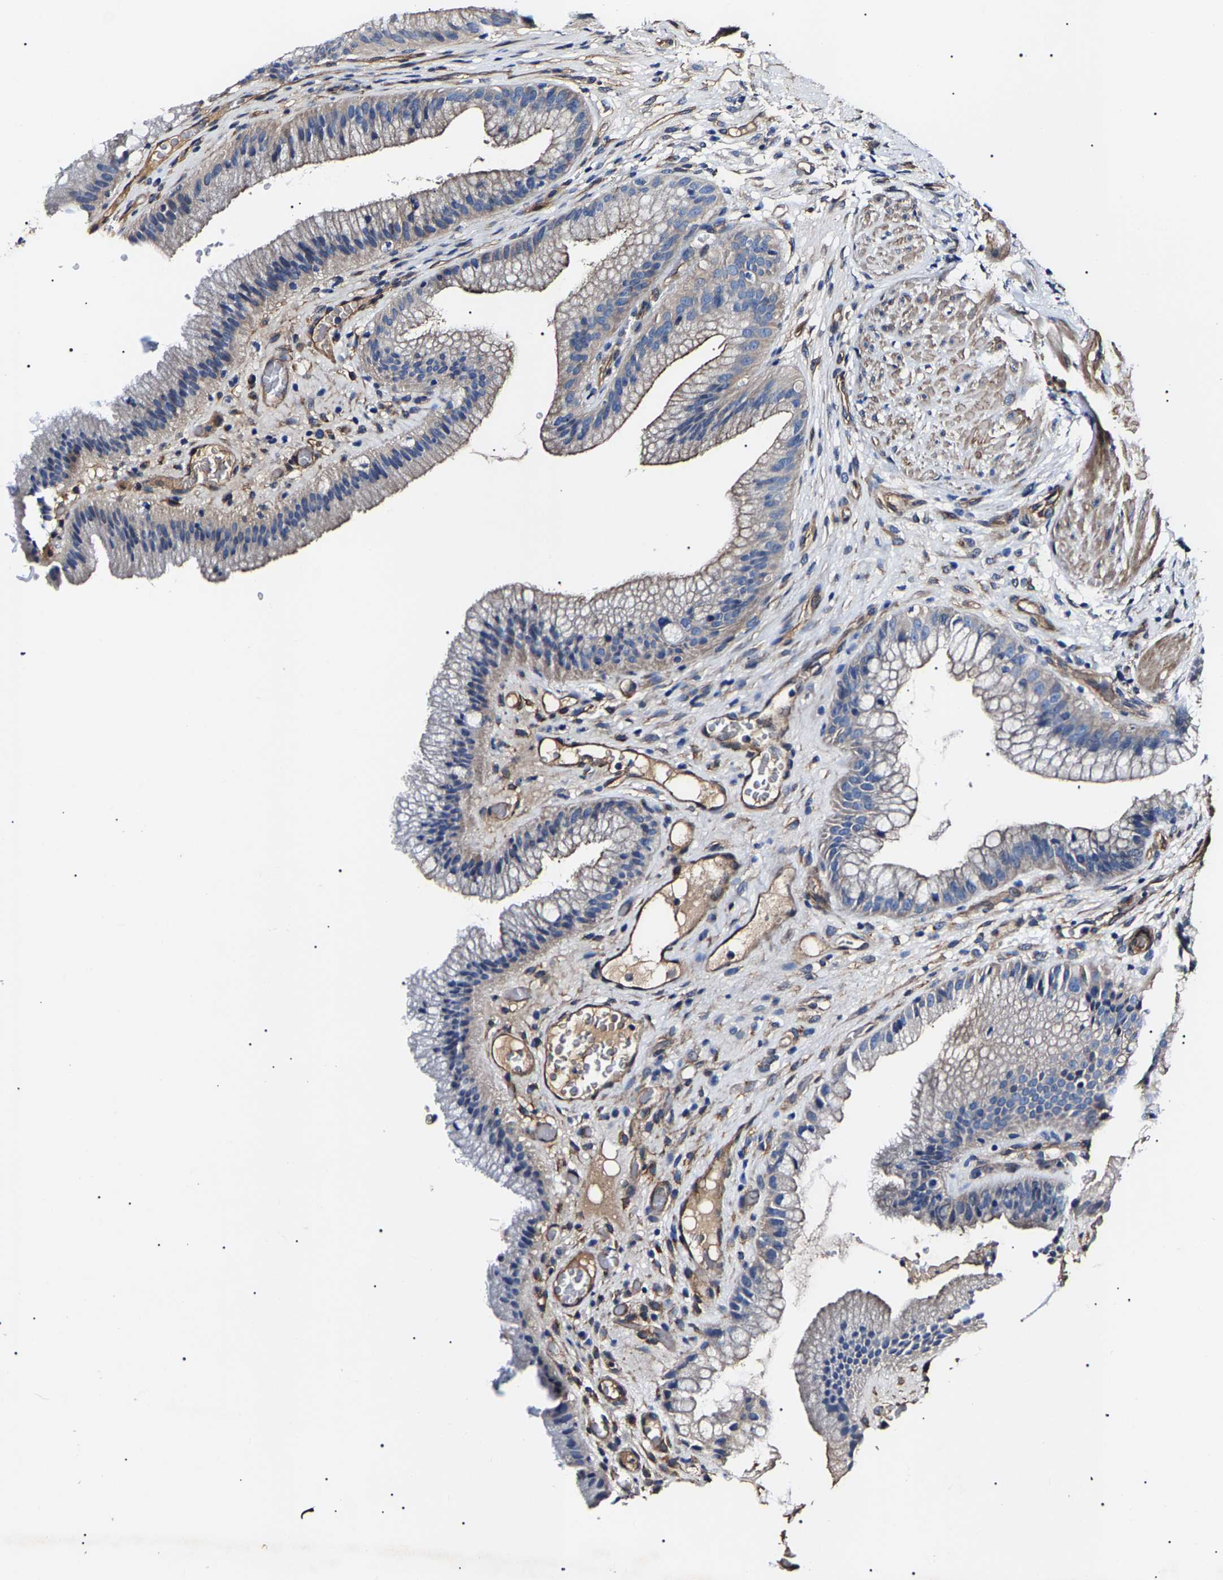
{"staining": {"intensity": "negative", "quantity": "none", "location": "none"}, "tissue": "gallbladder", "cell_type": "Glandular cells", "image_type": "normal", "snomed": [{"axis": "morphology", "description": "Normal tissue, NOS"}, {"axis": "topography", "description": "Gallbladder"}], "caption": "Protein analysis of unremarkable gallbladder exhibits no significant expression in glandular cells. (IHC, brightfield microscopy, high magnification).", "gene": "KLHL42", "patient": {"sex": "male", "age": 49}}